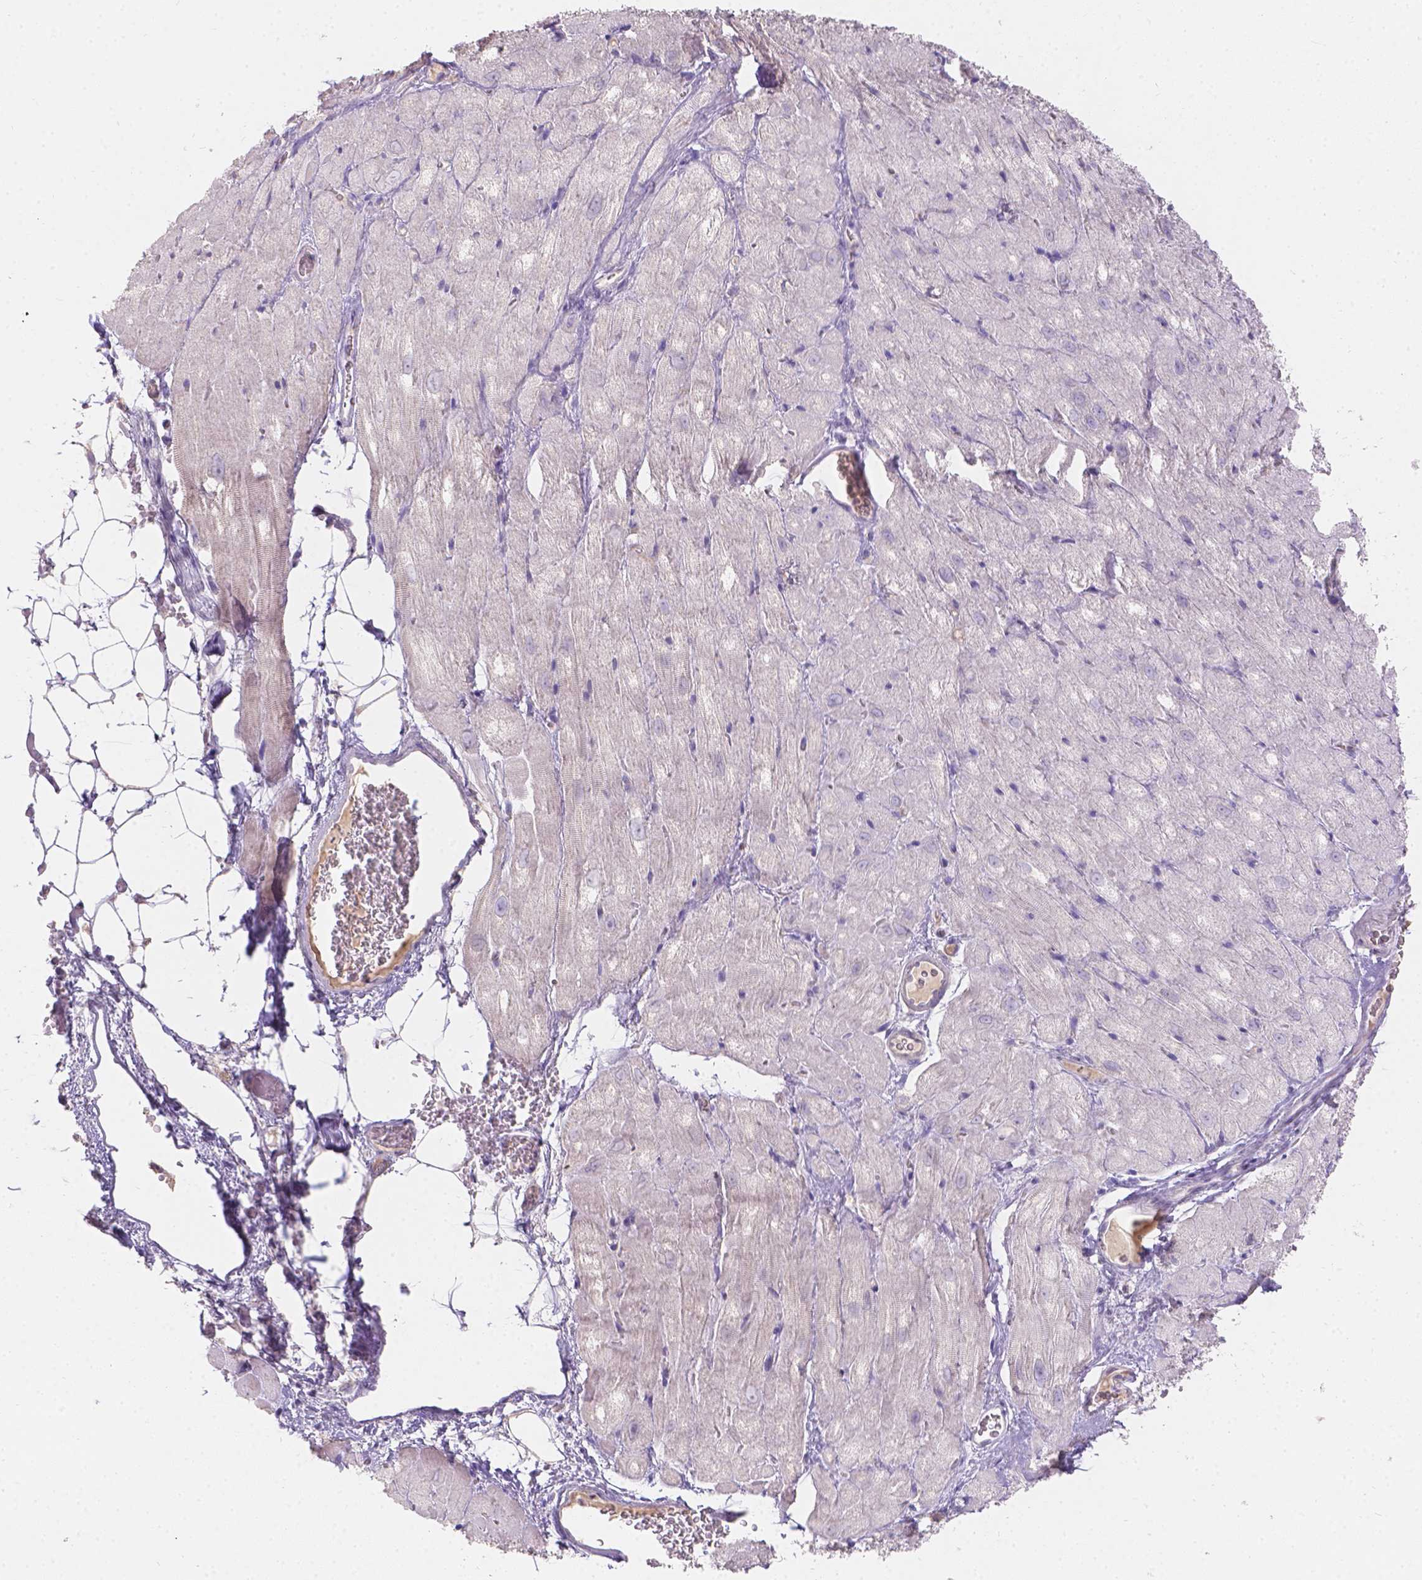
{"staining": {"intensity": "negative", "quantity": "none", "location": "none"}, "tissue": "heart muscle", "cell_type": "Cardiomyocytes", "image_type": "normal", "snomed": [{"axis": "morphology", "description": "Normal tissue, NOS"}, {"axis": "topography", "description": "Heart"}], "caption": "The micrograph demonstrates no staining of cardiomyocytes in unremarkable heart muscle. (DAB (3,3'-diaminobenzidine) immunohistochemistry with hematoxylin counter stain).", "gene": "DCAF4L1", "patient": {"sex": "male", "age": 61}}